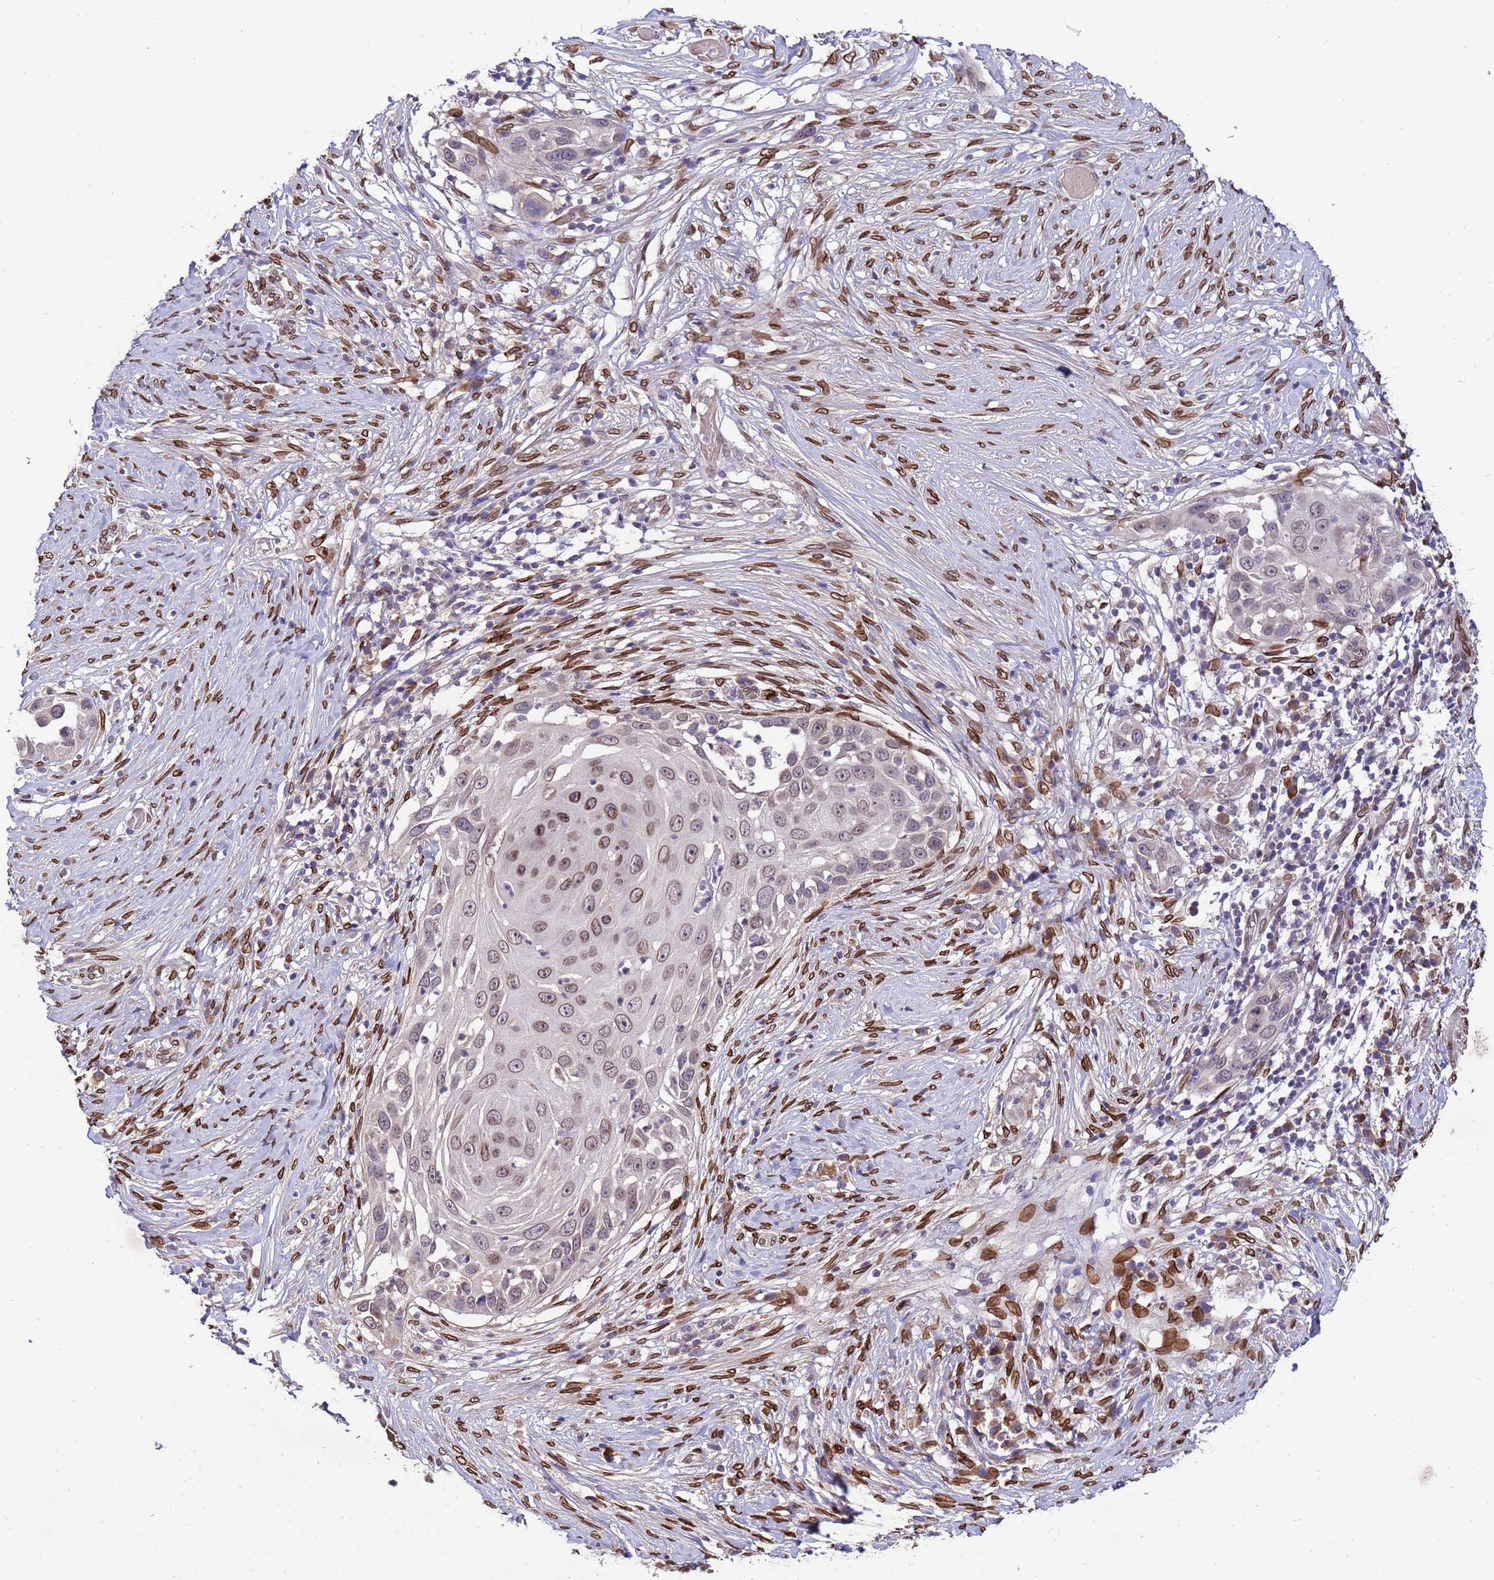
{"staining": {"intensity": "weak", "quantity": ">75%", "location": "cytoplasmic/membranous,nuclear"}, "tissue": "skin cancer", "cell_type": "Tumor cells", "image_type": "cancer", "snomed": [{"axis": "morphology", "description": "Squamous cell carcinoma, NOS"}, {"axis": "topography", "description": "Skin"}], "caption": "Skin squamous cell carcinoma stained with a brown dye displays weak cytoplasmic/membranous and nuclear positive positivity in approximately >75% of tumor cells.", "gene": "GPR135", "patient": {"sex": "female", "age": 44}}